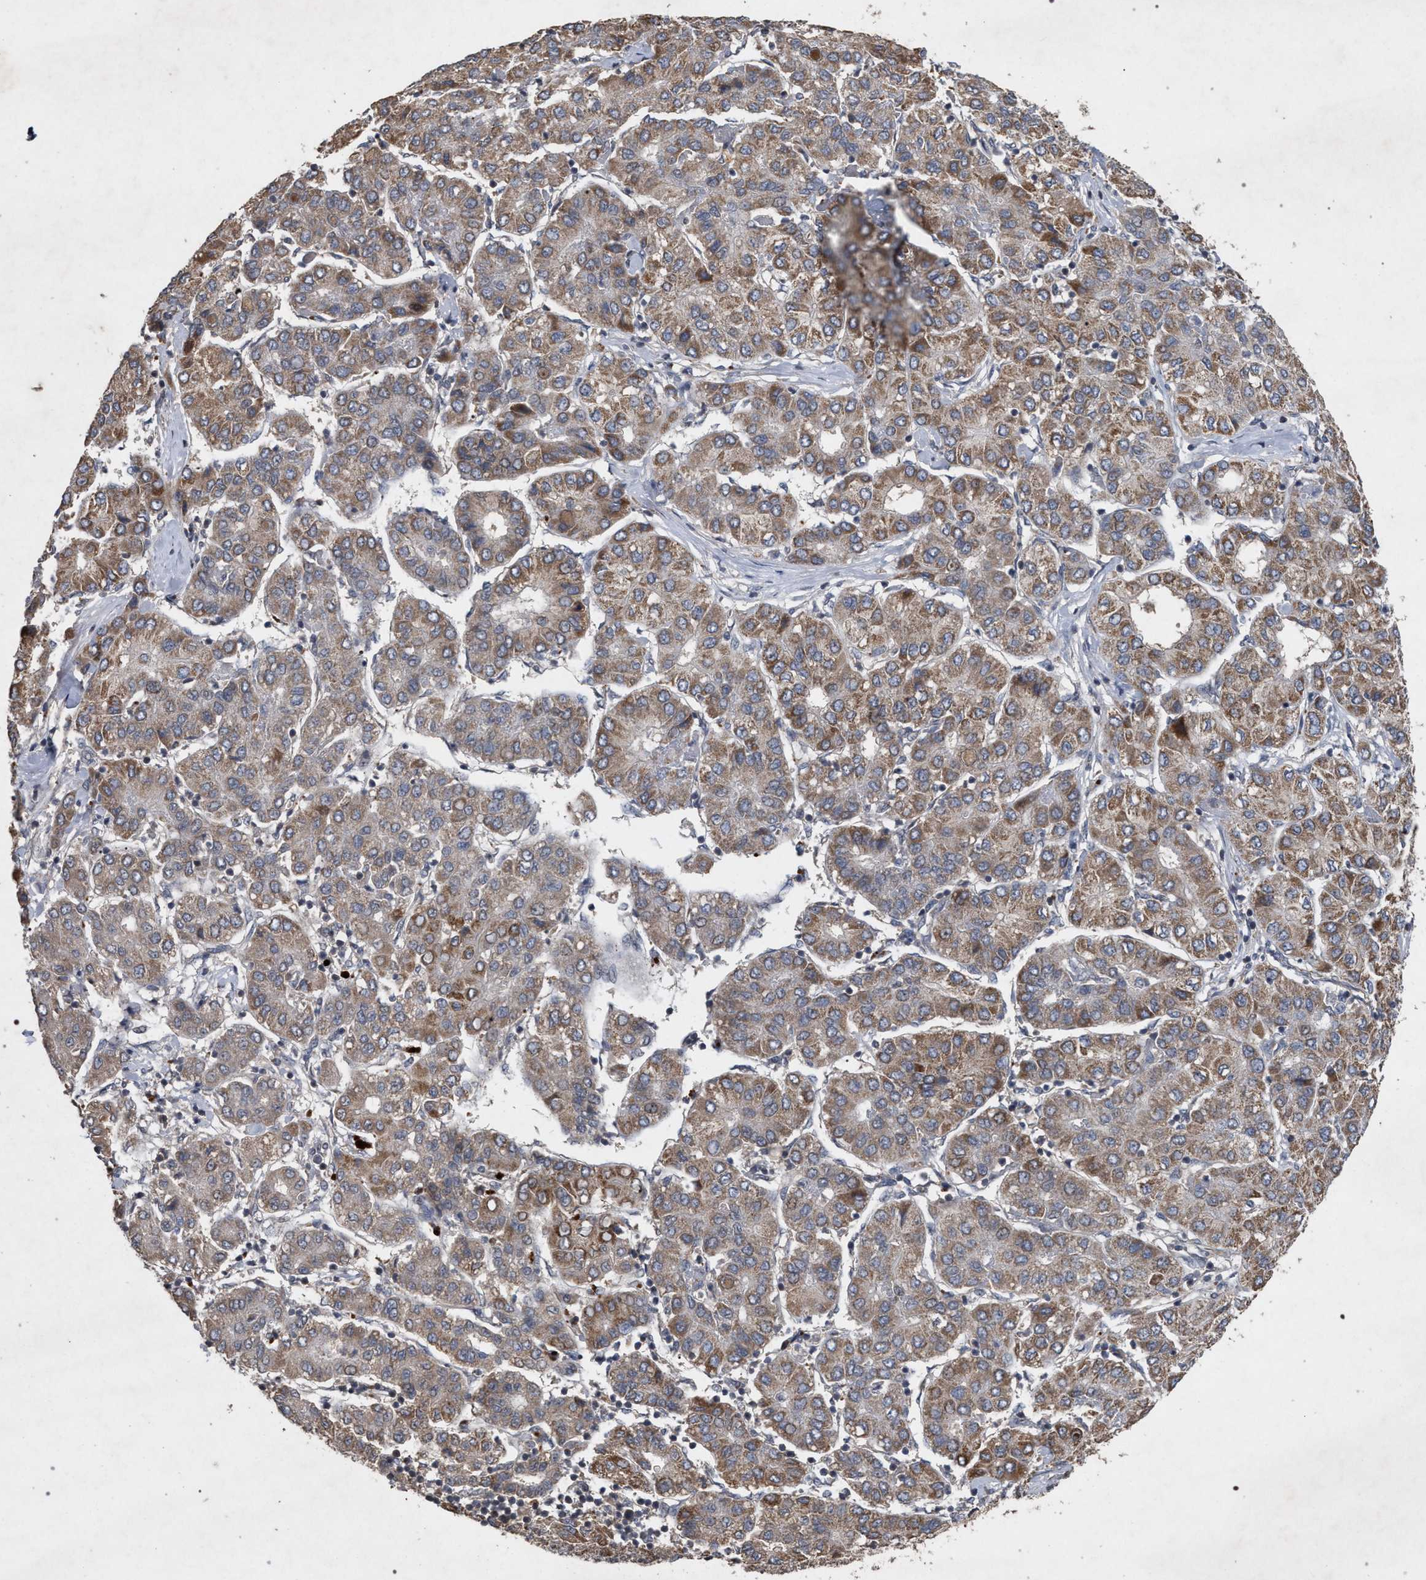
{"staining": {"intensity": "moderate", "quantity": ">75%", "location": "cytoplasmic/membranous"}, "tissue": "liver cancer", "cell_type": "Tumor cells", "image_type": "cancer", "snomed": [{"axis": "morphology", "description": "Carcinoma, Hepatocellular, NOS"}, {"axis": "topography", "description": "Liver"}], "caption": "Liver cancer was stained to show a protein in brown. There is medium levels of moderate cytoplasmic/membranous positivity in approximately >75% of tumor cells.", "gene": "PKD2L1", "patient": {"sex": "male", "age": 65}}